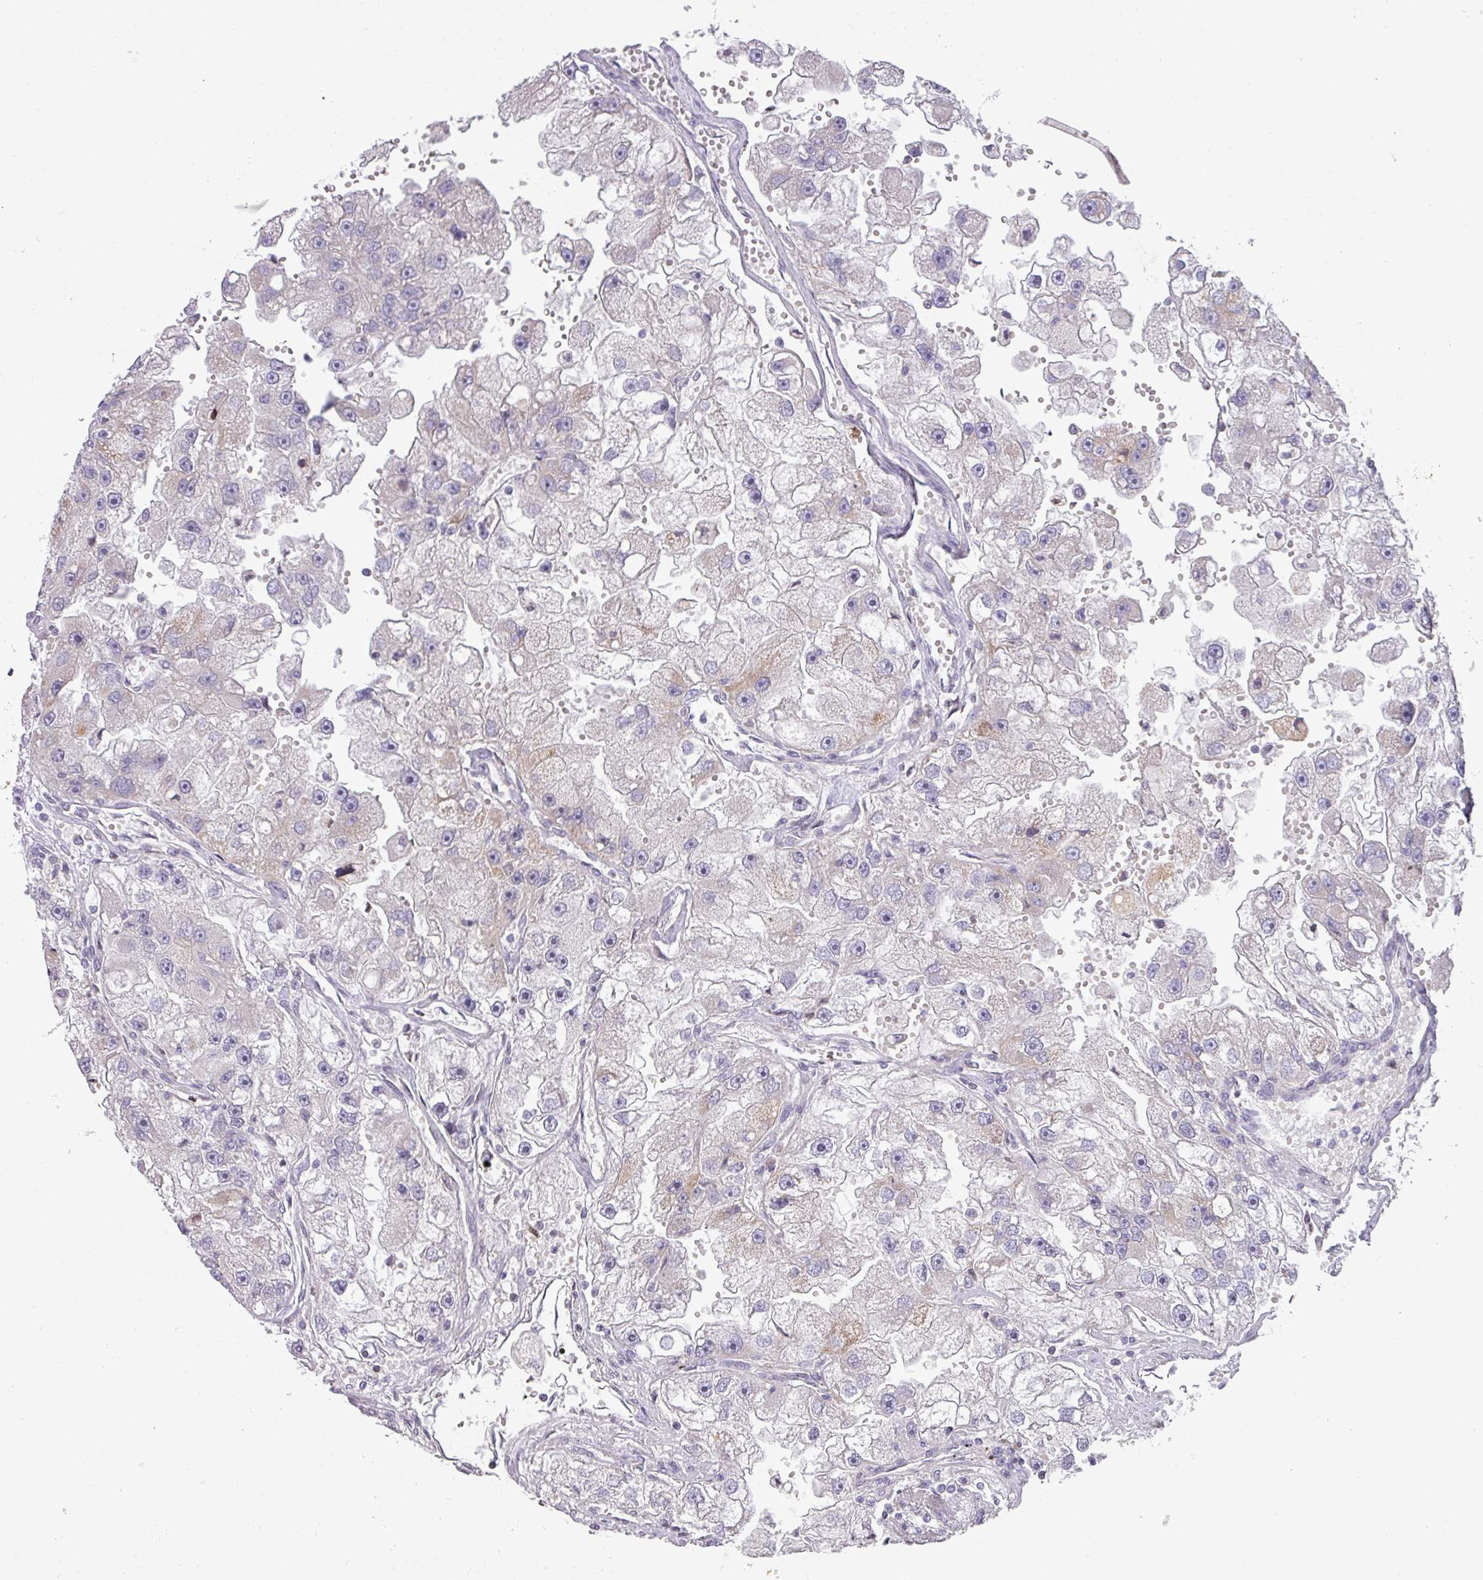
{"staining": {"intensity": "negative", "quantity": "none", "location": "none"}, "tissue": "renal cancer", "cell_type": "Tumor cells", "image_type": "cancer", "snomed": [{"axis": "morphology", "description": "Adenocarcinoma, NOS"}, {"axis": "topography", "description": "Kidney"}], "caption": "Human renal adenocarcinoma stained for a protein using immunohistochemistry exhibits no positivity in tumor cells.", "gene": "ZNF394", "patient": {"sex": "male", "age": 63}}